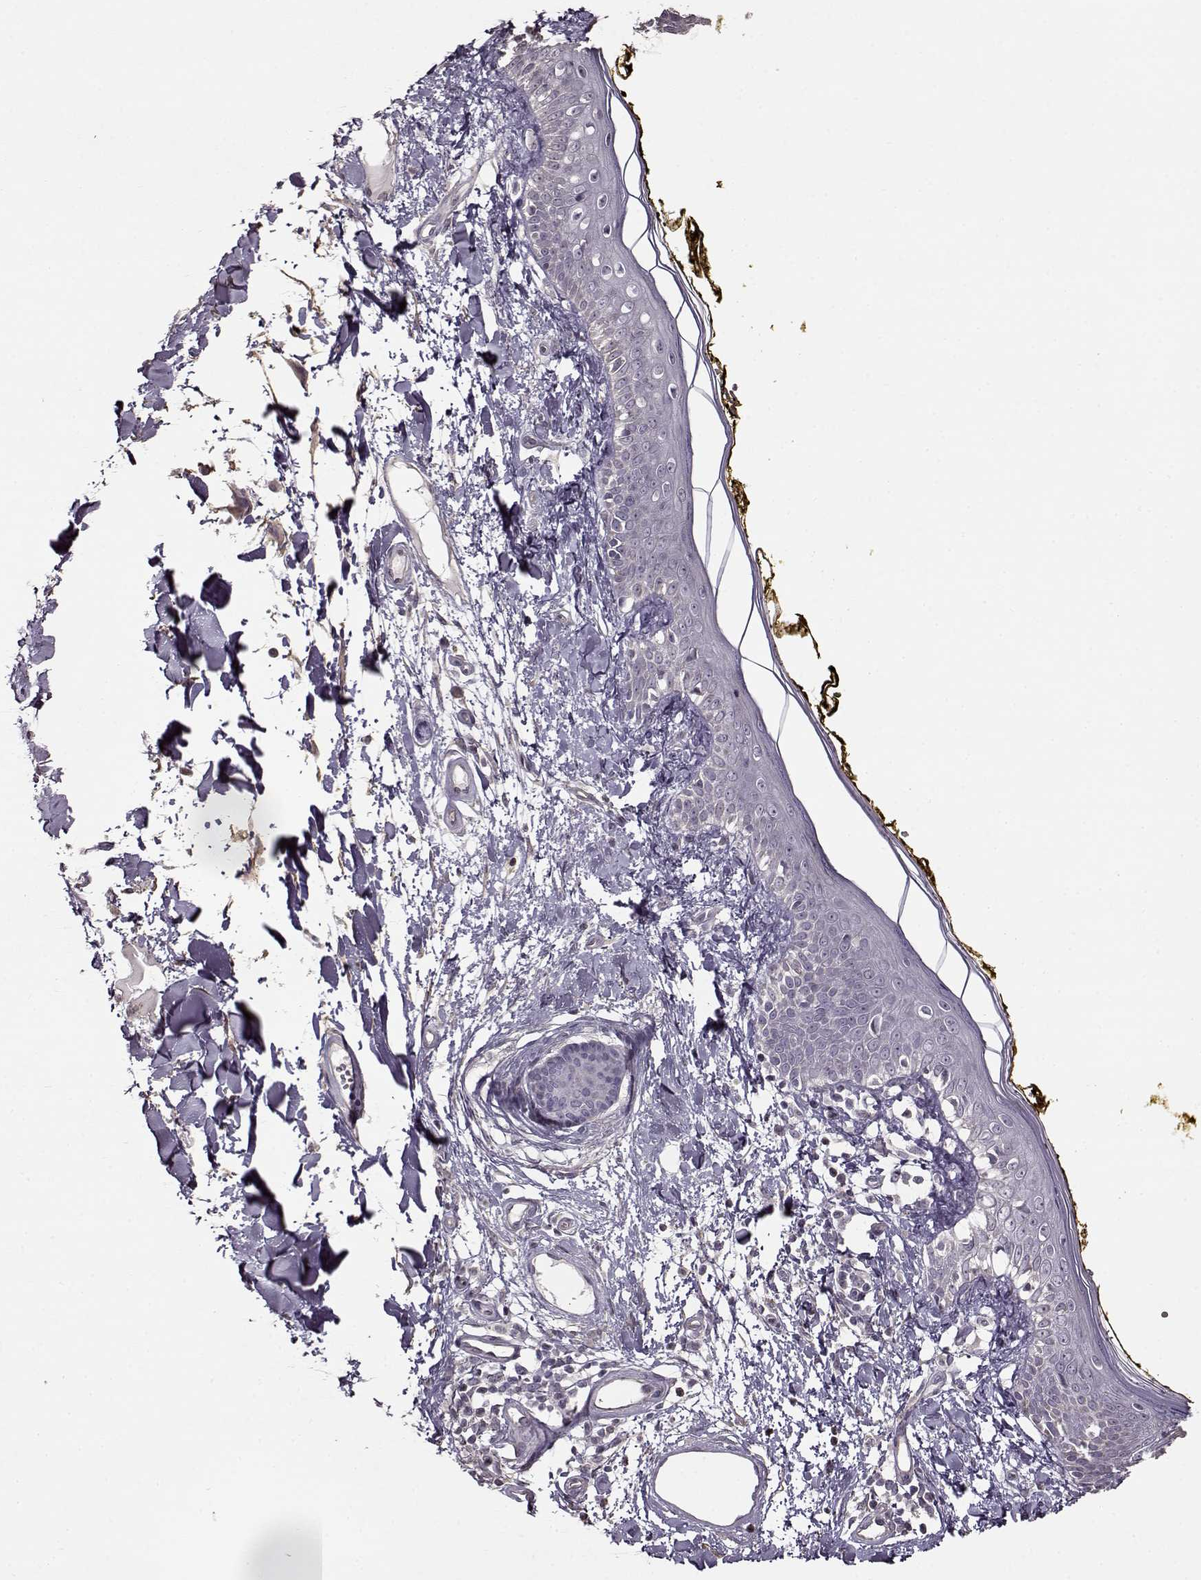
{"staining": {"intensity": "negative", "quantity": "none", "location": "none"}, "tissue": "skin", "cell_type": "Fibroblasts", "image_type": "normal", "snomed": [{"axis": "morphology", "description": "Normal tissue, NOS"}, {"axis": "topography", "description": "Skin"}], "caption": "DAB (3,3'-diaminobenzidine) immunohistochemical staining of unremarkable human skin reveals no significant staining in fibroblasts.", "gene": "FSHB", "patient": {"sex": "male", "age": 76}}